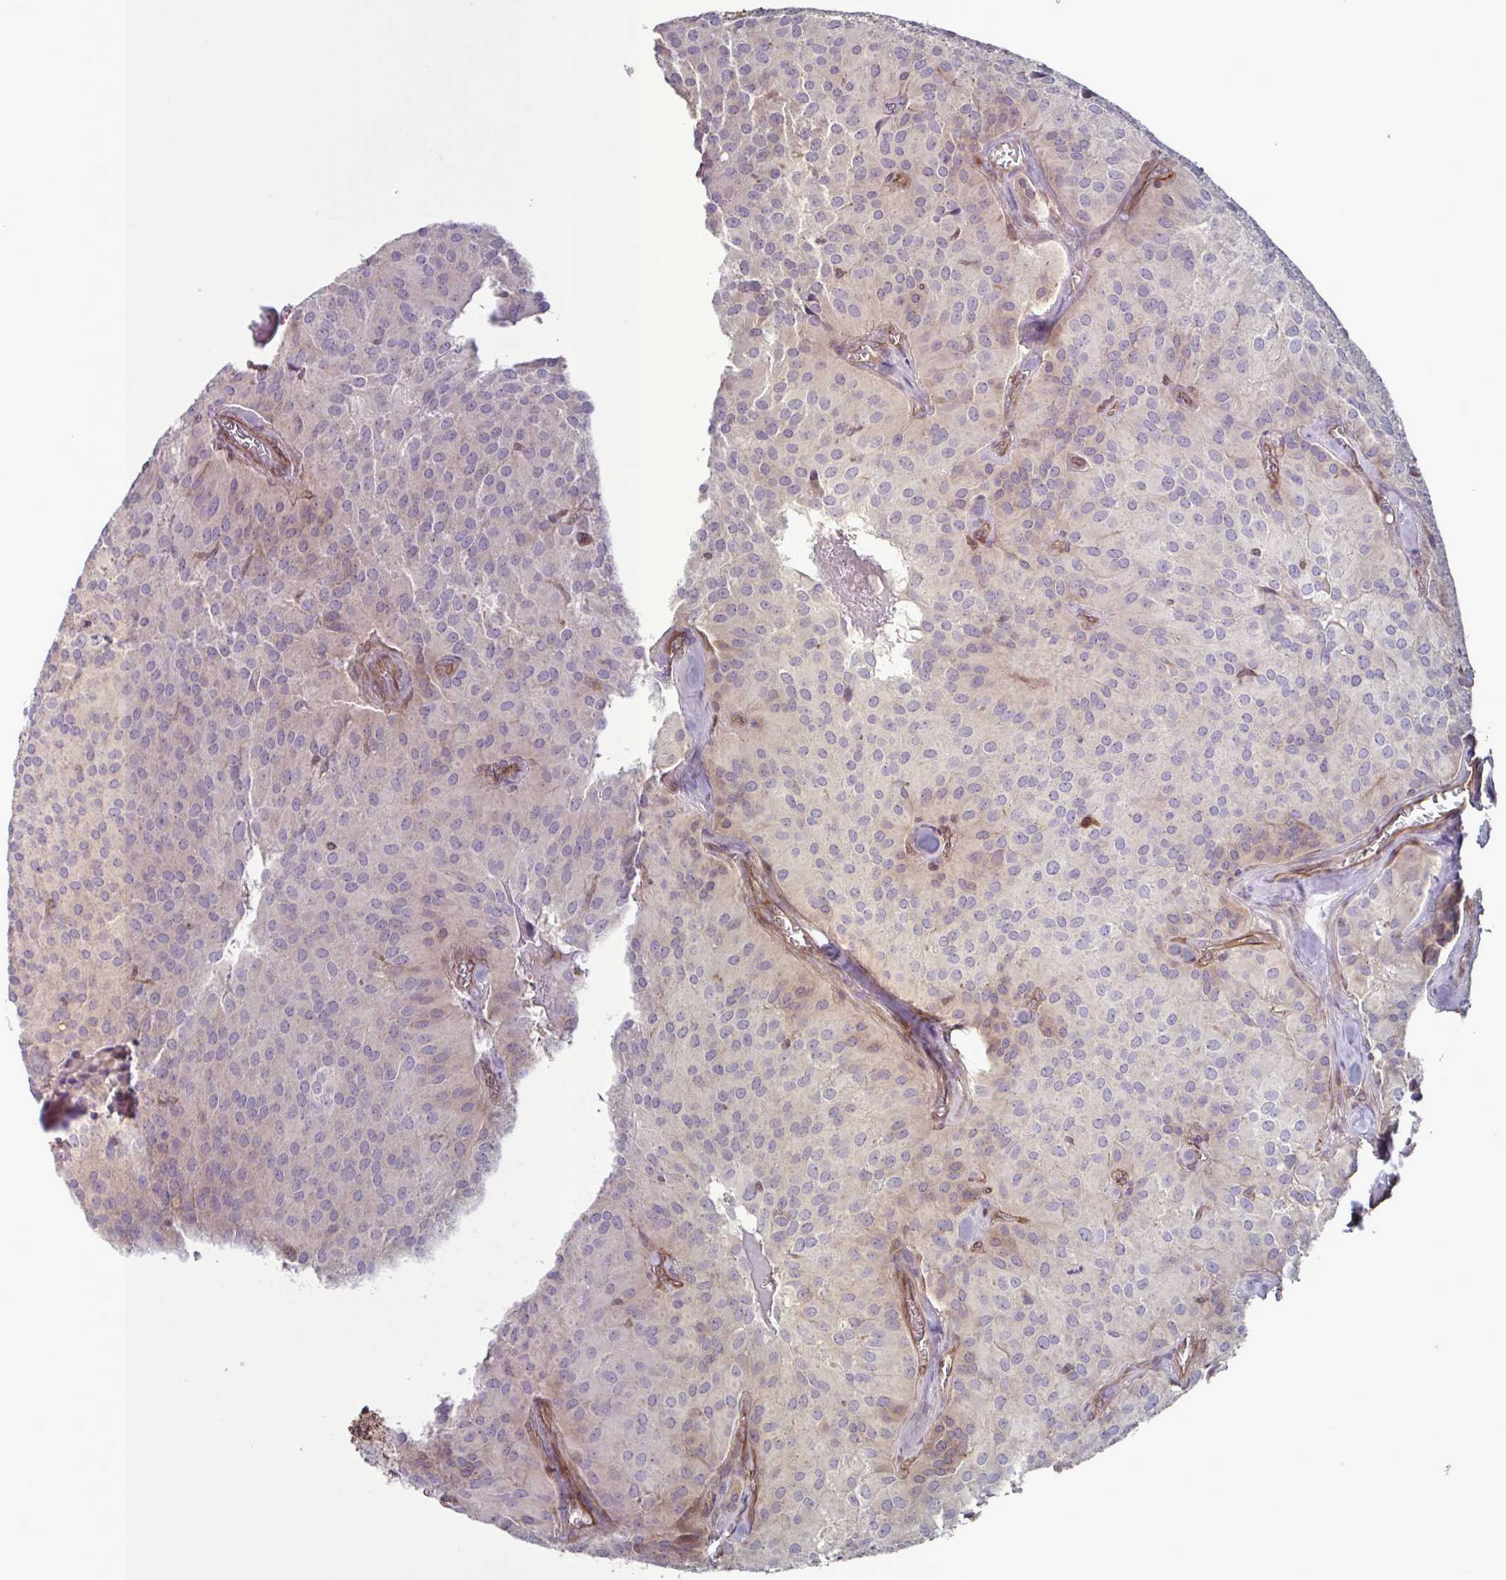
{"staining": {"intensity": "negative", "quantity": "none", "location": "none"}, "tissue": "glioma", "cell_type": "Tumor cells", "image_type": "cancer", "snomed": [{"axis": "morphology", "description": "Glioma, malignant, Low grade"}, {"axis": "topography", "description": "Brain"}], "caption": "This is a photomicrograph of immunohistochemistry staining of malignant glioma (low-grade), which shows no expression in tumor cells. The staining was performed using DAB (3,3'-diaminobenzidine) to visualize the protein expression in brown, while the nuclei were stained in blue with hematoxylin (Magnification: 20x).", "gene": "GLTP", "patient": {"sex": "male", "age": 42}}